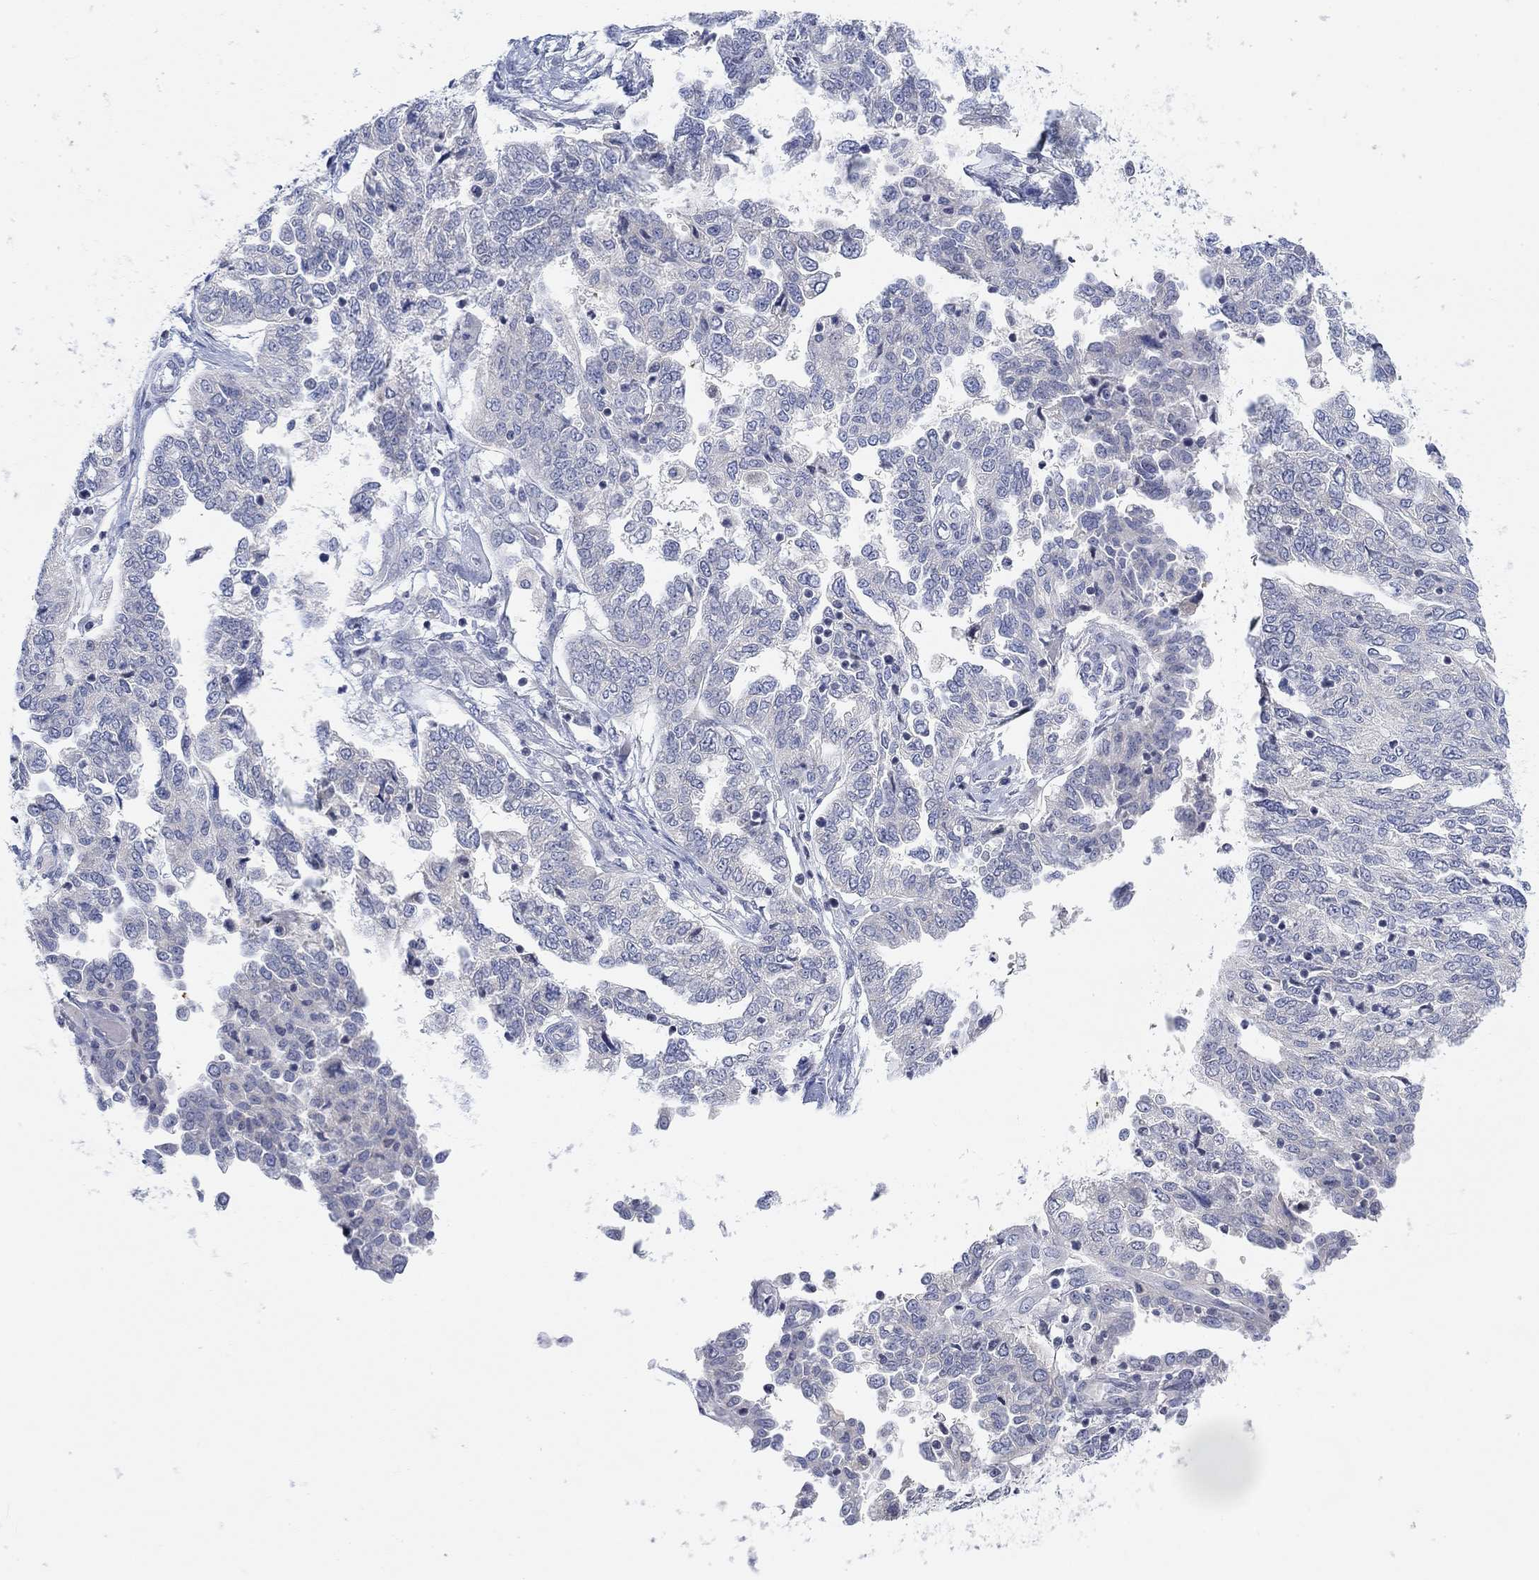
{"staining": {"intensity": "negative", "quantity": "none", "location": "none"}, "tissue": "ovarian cancer", "cell_type": "Tumor cells", "image_type": "cancer", "snomed": [{"axis": "morphology", "description": "Cystadenocarcinoma, serous, NOS"}, {"axis": "topography", "description": "Ovary"}], "caption": "This is an immunohistochemistry histopathology image of ovarian cancer (serous cystadenocarcinoma). There is no expression in tumor cells.", "gene": "ATP6V1E2", "patient": {"sex": "female", "age": 67}}